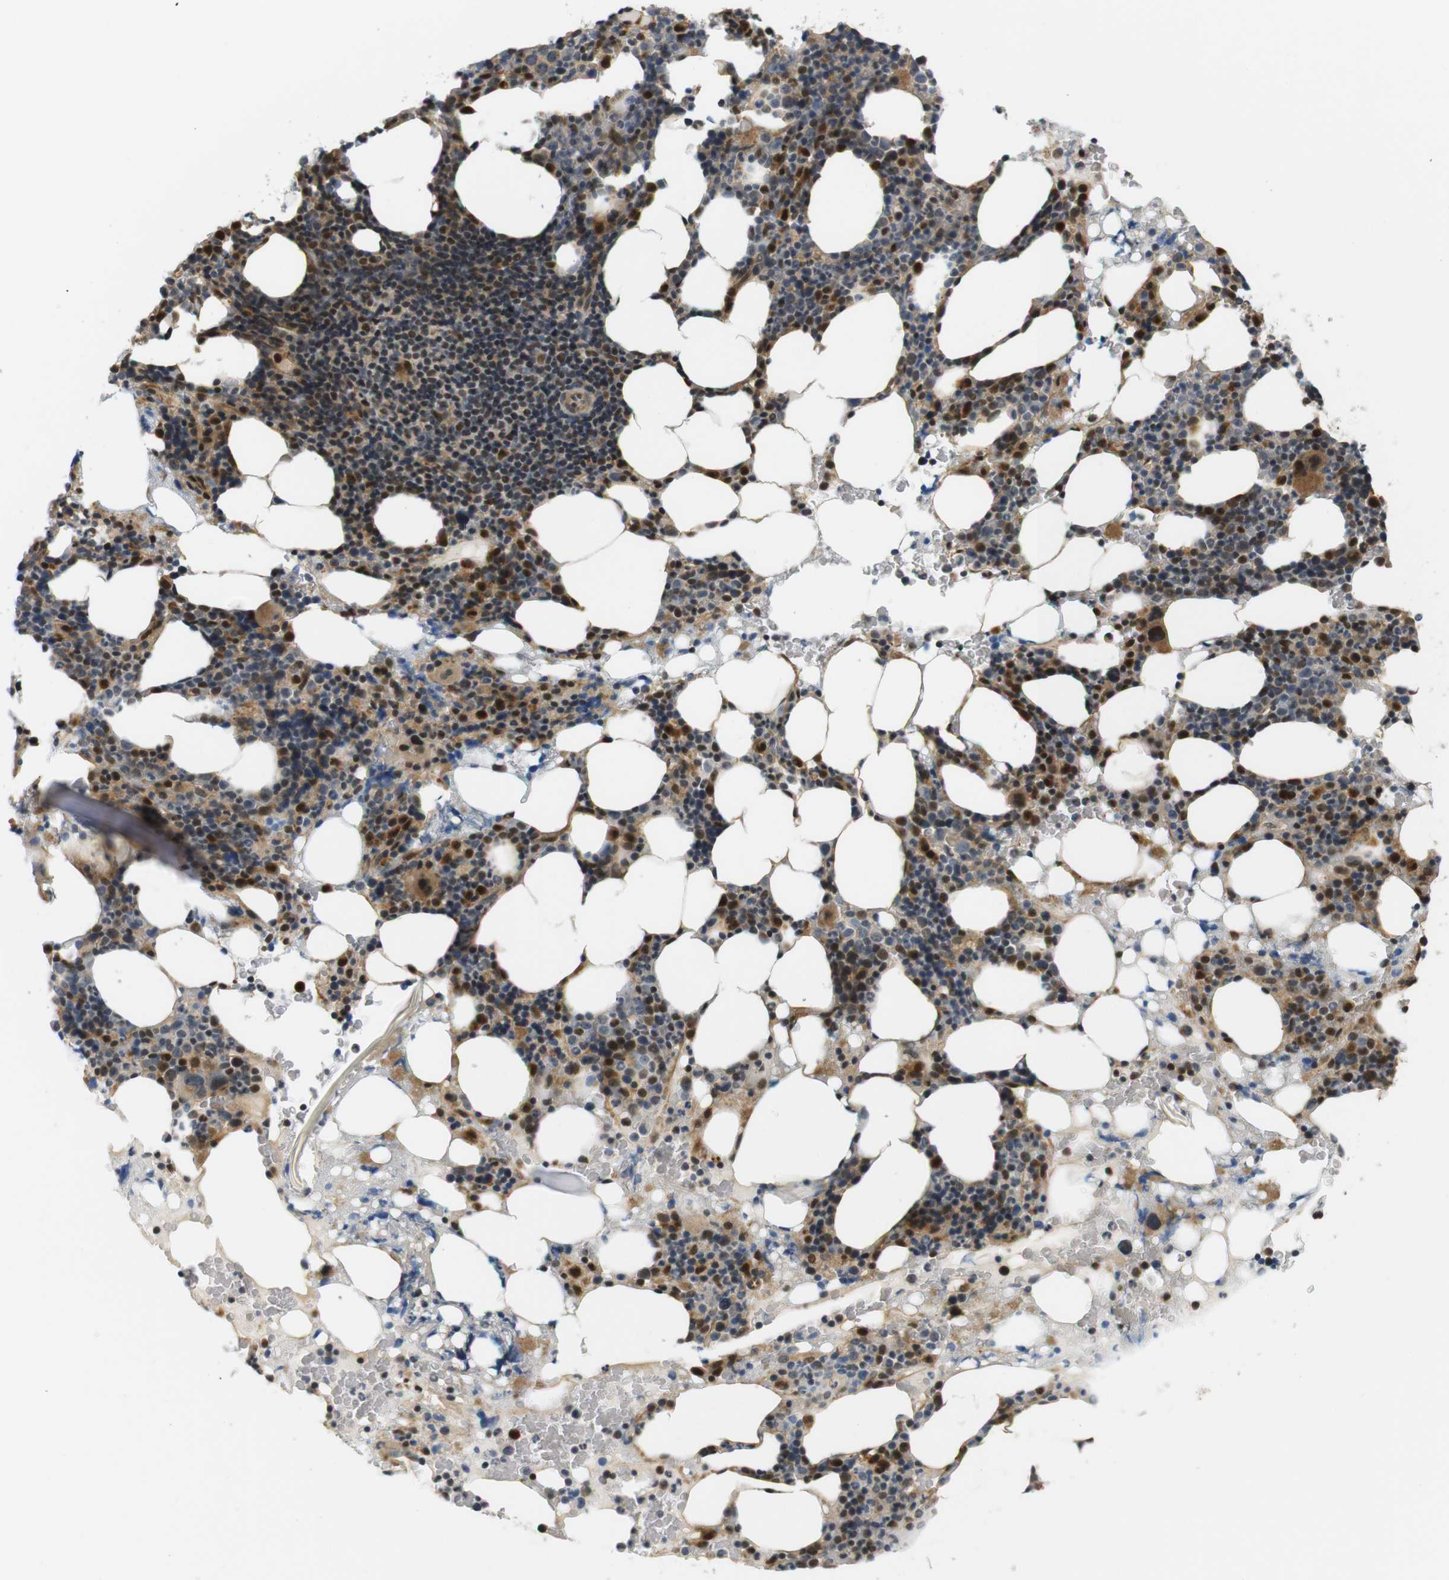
{"staining": {"intensity": "moderate", "quantity": "25%-75%", "location": "cytoplasmic/membranous"}, "tissue": "bone marrow", "cell_type": "Hematopoietic cells", "image_type": "normal", "snomed": [{"axis": "morphology", "description": "Normal tissue, NOS"}, {"axis": "morphology", "description": "Inflammation, NOS"}, {"axis": "topography", "description": "Bone marrow"}], "caption": "Immunohistochemistry (IHC) histopathology image of normal bone marrow: human bone marrow stained using IHC reveals medium levels of moderate protein expression localized specifically in the cytoplasmic/membranous of hematopoietic cells, appearing as a cytoplasmic/membranous brown color.", "gene": "TSPAN9", "patient": {"sex": "female", "age": 84}}